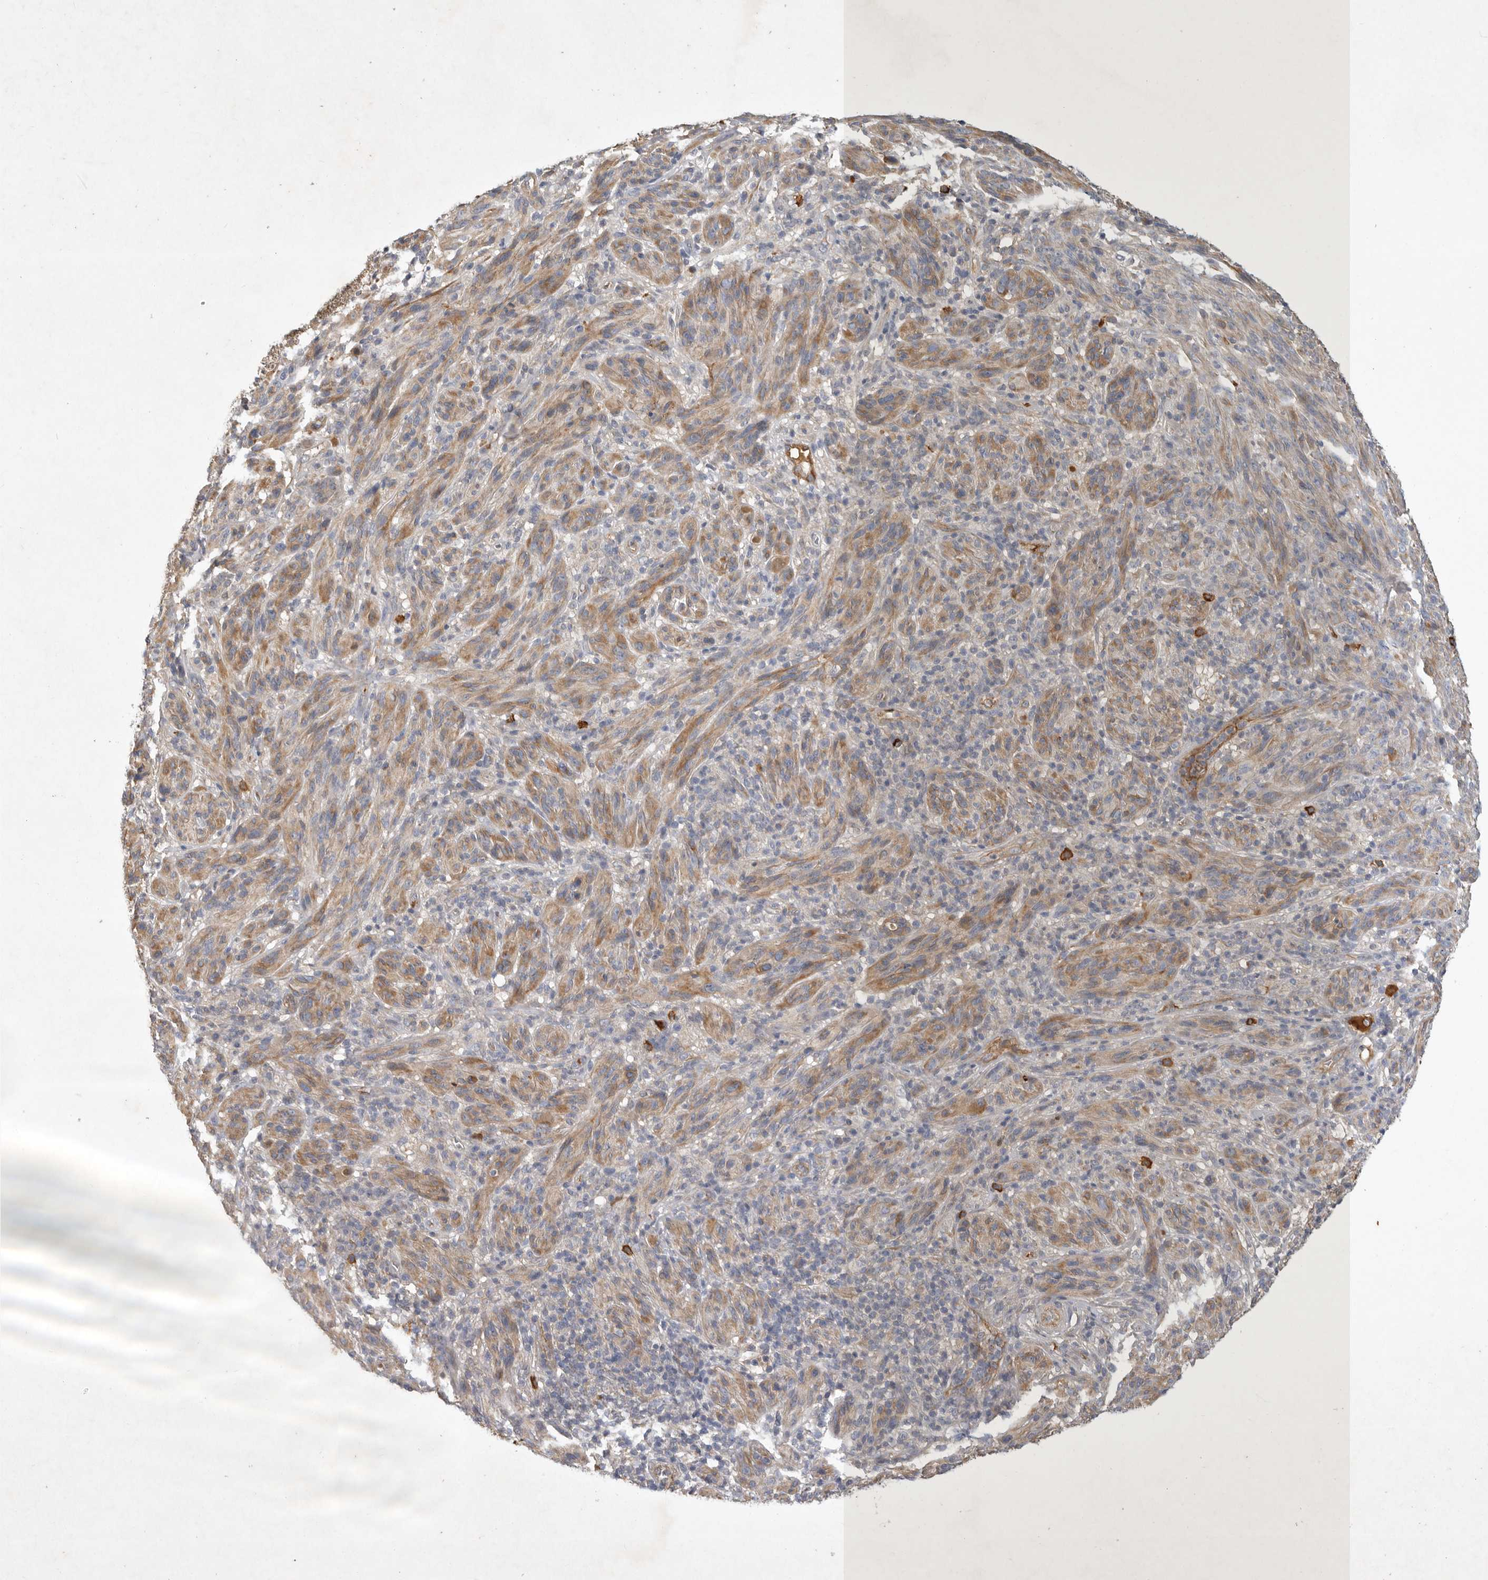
{"staining": {"intensity": "weak", "quantity": ">75%", "location": "cytoplasmic/membranous"}, "tissue": "melanoma", "cell_type": "Tumor cells", "image_type": "cancer", "snomed": [{"axis": "morphology", "description": "Malignant melanoma, NOS"}, {"axis": "topography", "description": "Skin of head"}], "caption": "This histopathology image demonstrates malignant melanoma stained with immunohistochemistry to label a protein in brown. The cytoplasmic/membranous of tumor cells show weak positivity for the protein. Nuclei are counter-stained blue.", "gene": "MLPH", "patient": {"sex": "male", "age": 96}}